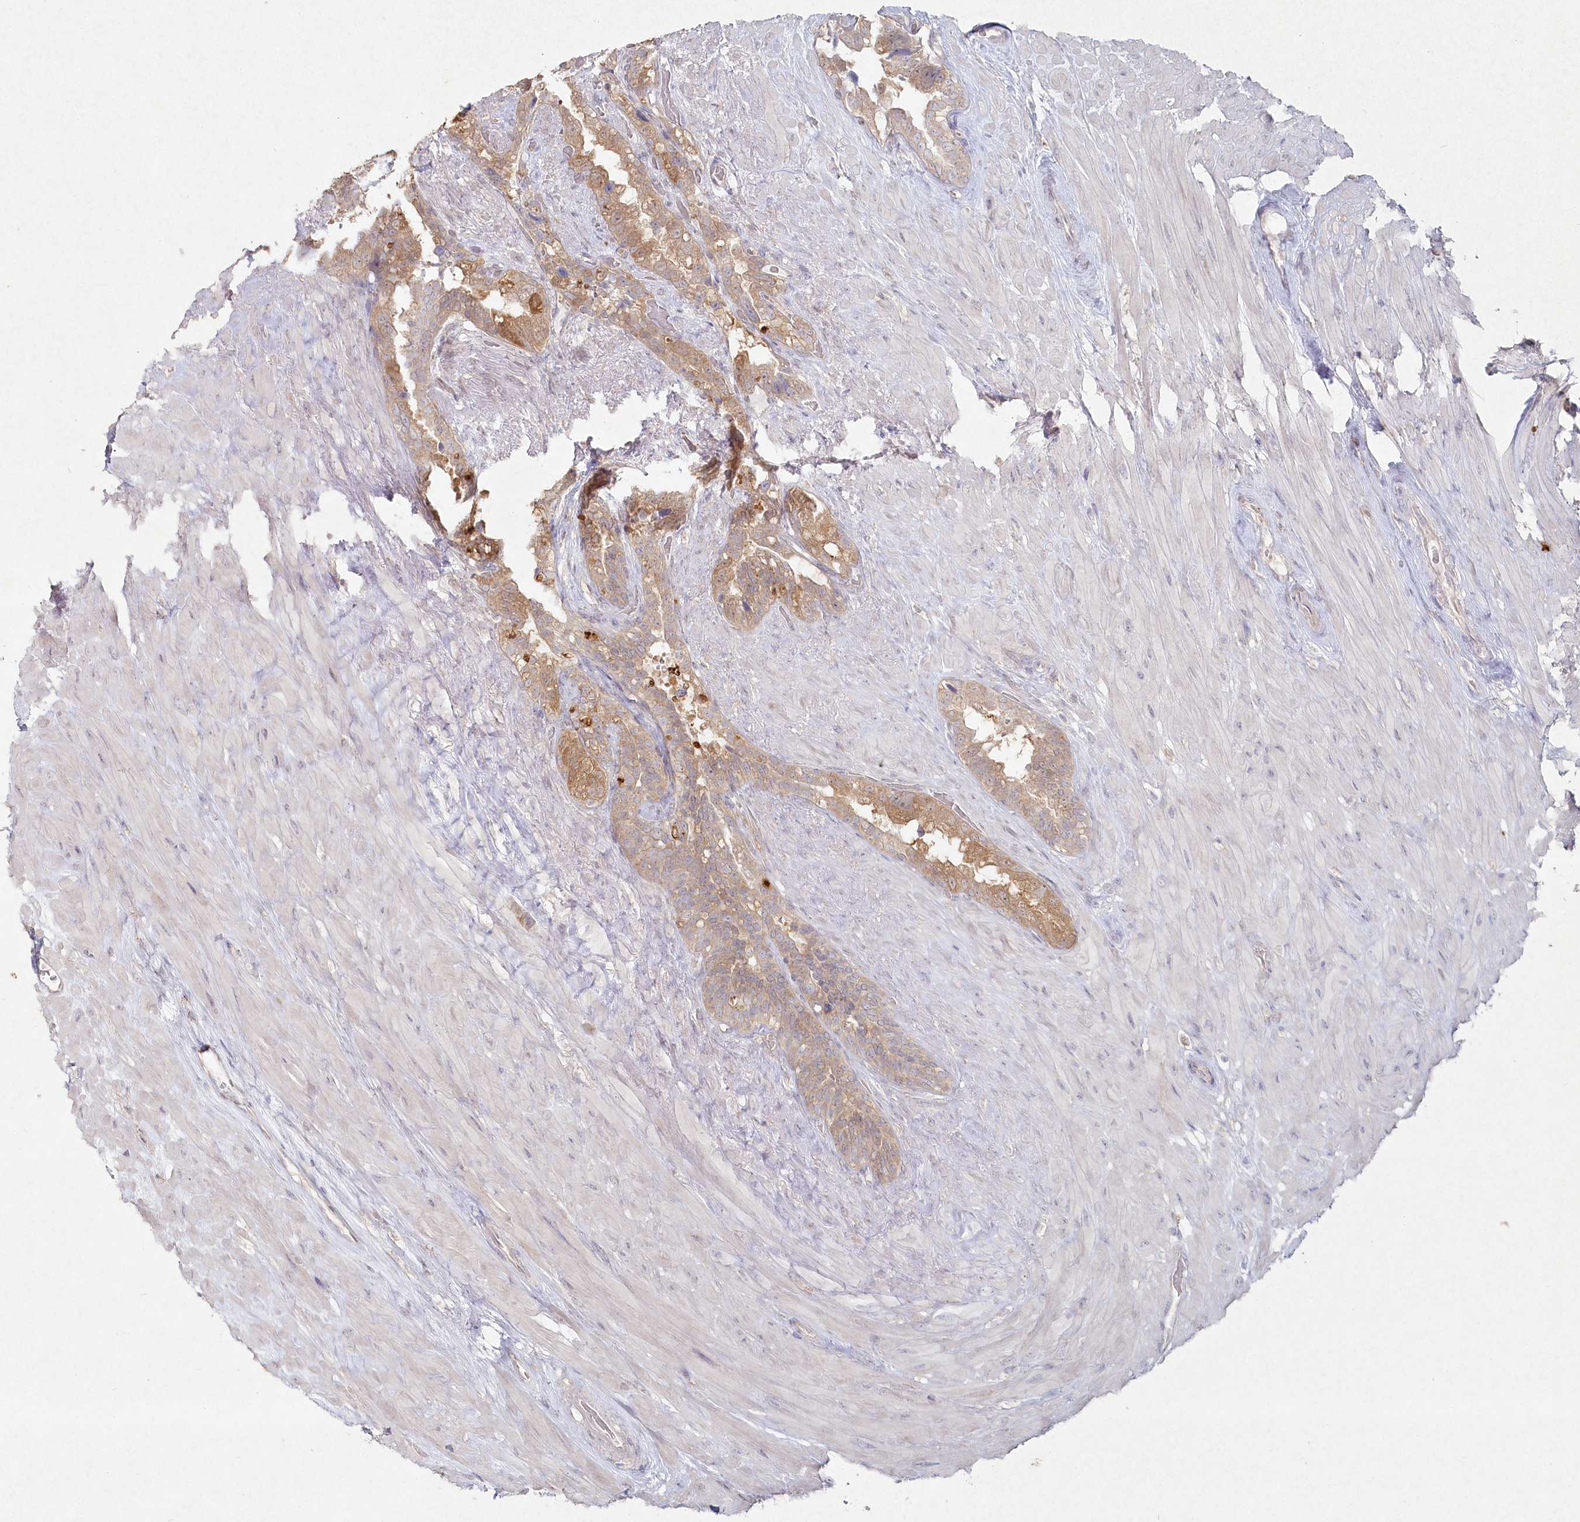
{"staining": {"intensity": "moderate", "quantity": "<25%", "location": "cytoplasmic/membranous"}, "tissue": "seminal vesicle", "cell_type": "Glandular cells", "image_type": "normal", "snomed": [{"axis": "morphology", "description": "Normal tissue, NOS"}, {"axis": "topography", "description": "Seminal veicle"}], "caption": "Immunohistochemistry (IHC) (DAB) staining of normal human seminal vesicle demonstrates moderate cytoplasmic/membranous protein positivity in about <25% of glandular cells. The staining was performed using DAB (3,3'-diaminobenzidine), with brown indicating positive protein expression. Nuclei are stained blue with hematoxylin.", "gene": "TGFBRAP1", "patient": {"sex": "male", "age": 80}}